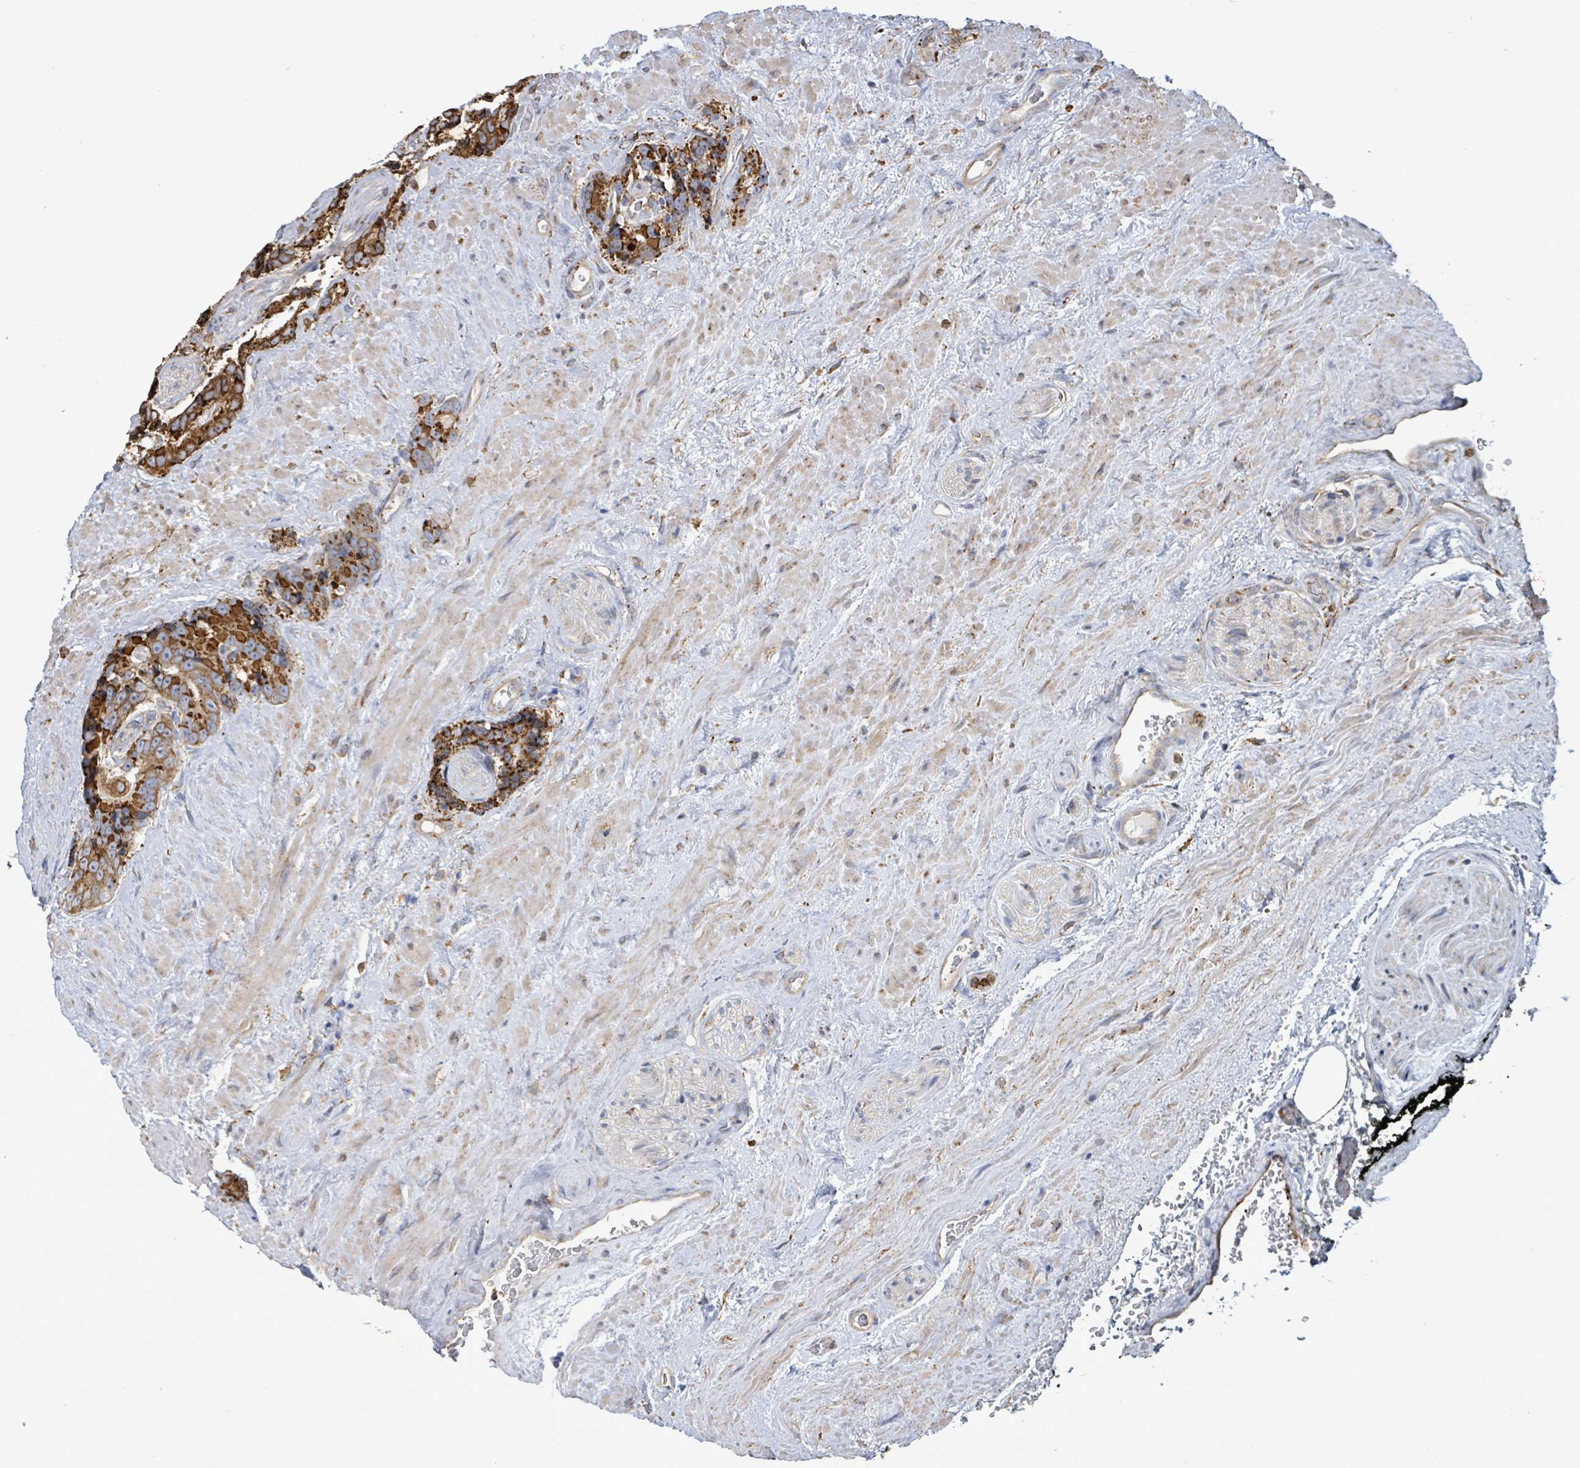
{"staining": {"intensity": "strong", "quantity": ">75%", "location": "cytoplasmic/membranous"}, "tissue": "prostate cancer", "cell_type": "Tumor cells", "image_type": "cancer", "snomed": [{"axis": "morphology", "description": "Adenocarcinoma, High grade"}, {"axis": "topography", "description": "Prostate"}], "caption": "High-power microscopy captured an IHC photomicrograph of prostate cancer (high-grade adenocarcinoma), revealing strong cytoplasmic/membranous staining in about >75% of tumor cells.", "gene": "RFPL4A", "patient": {"sex": "male", "age": 74}}